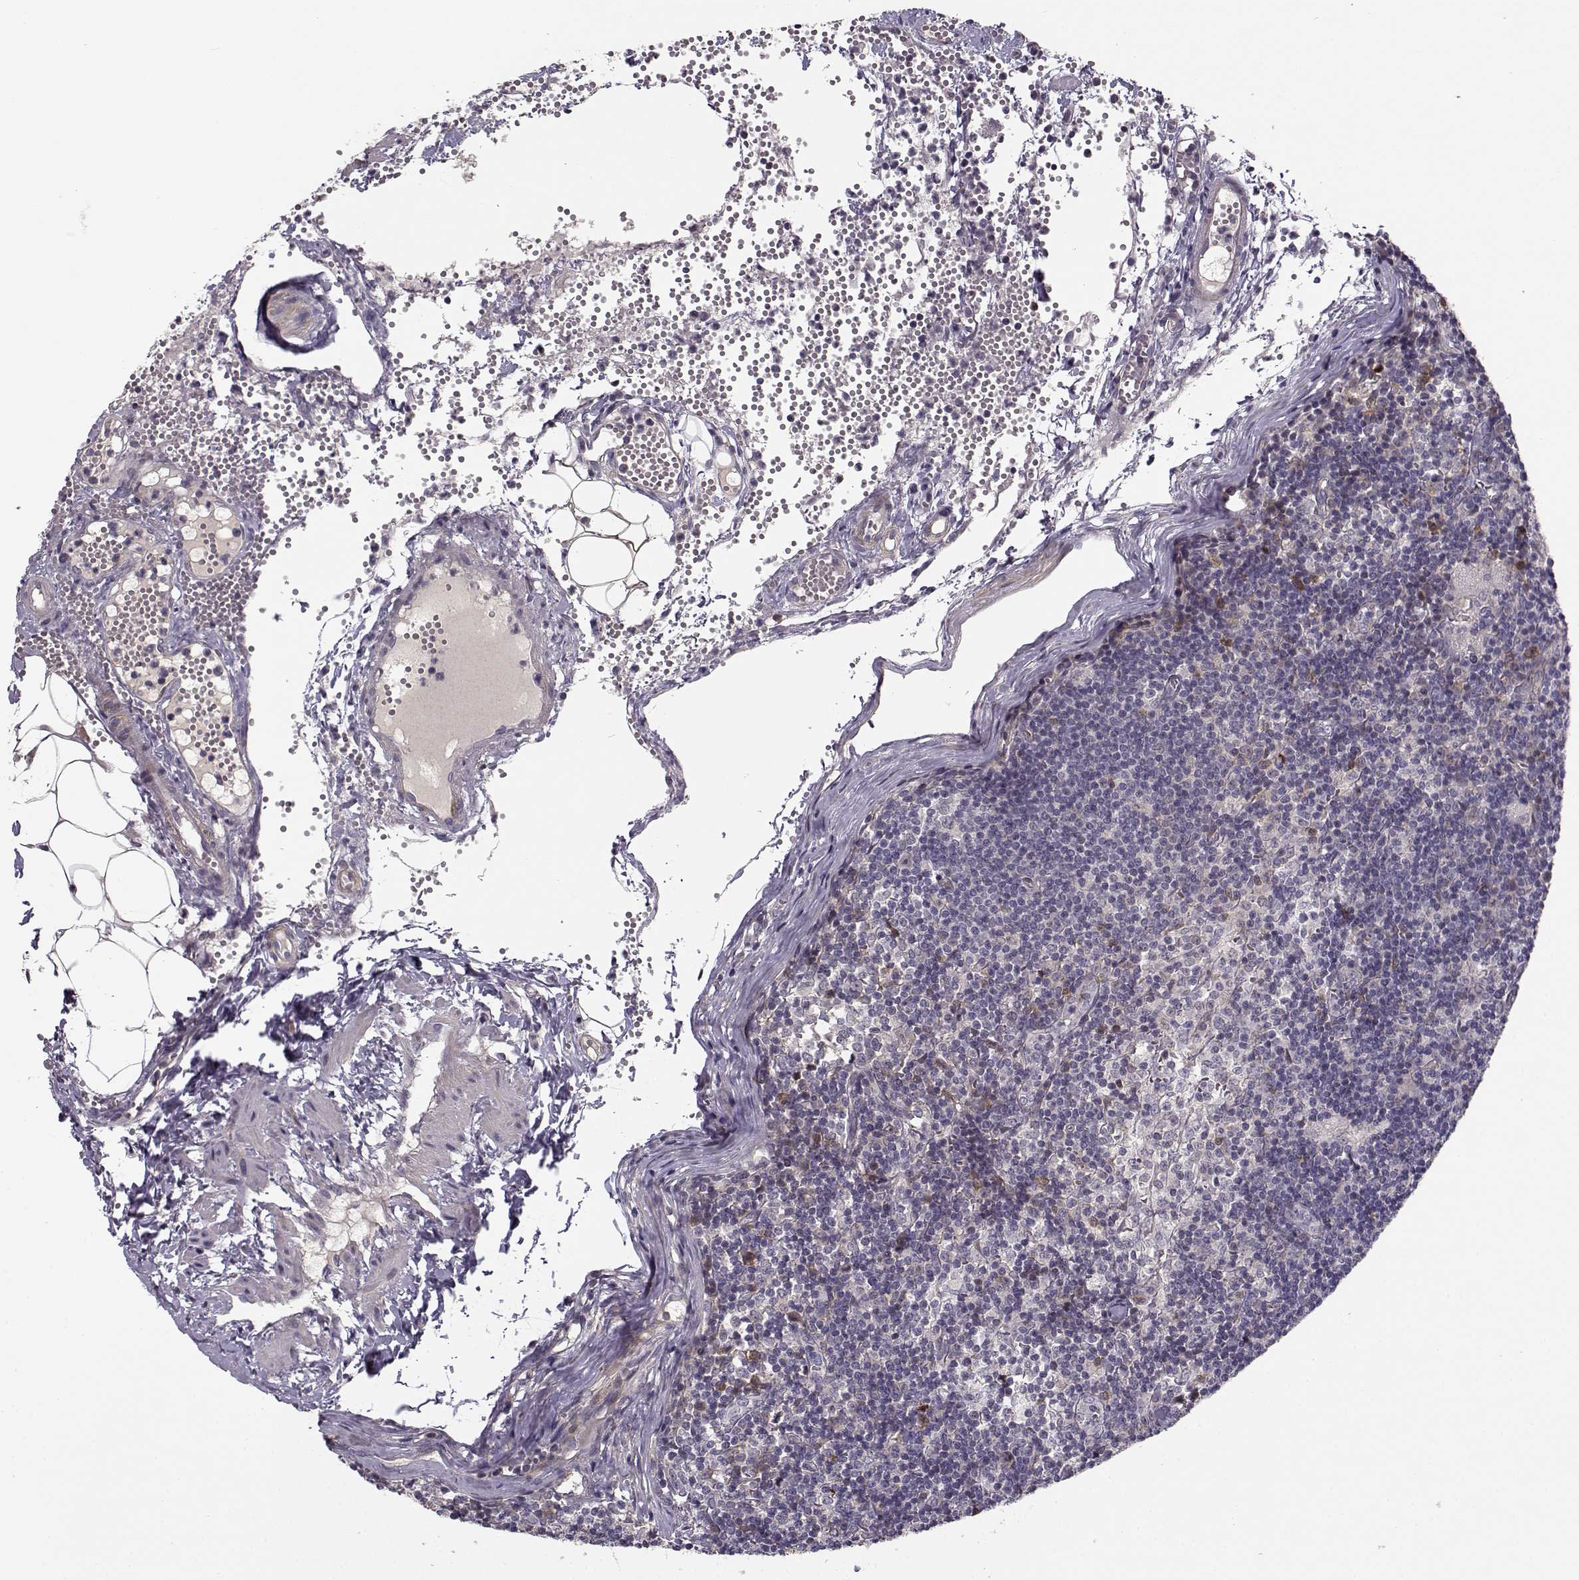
{"staining": {"intensity": "moderate", "quantity": "<25%", "location": "cytoplasmic/membranous"}, "tissue": "lymph node", "cell_type": "Germinal center cells", "image_type": "normal", "snomed": [{"axis": "morphology", "description": "Normal tissue, NOS"}, {"axis": "topography", "description": "Lymph node"}], "caption": "The photomicrograph shows staining of benign lymph node, revealing moderate cytoplasmic/membranous protein staining (brown color) within germinal center cells. Using DAB (brown) and hematoxylin (blue) stains, captured at high magnification using brightfield microscopy.", "gene": "RGS9BP", "patient": {"sex": "female", "age": 52}}